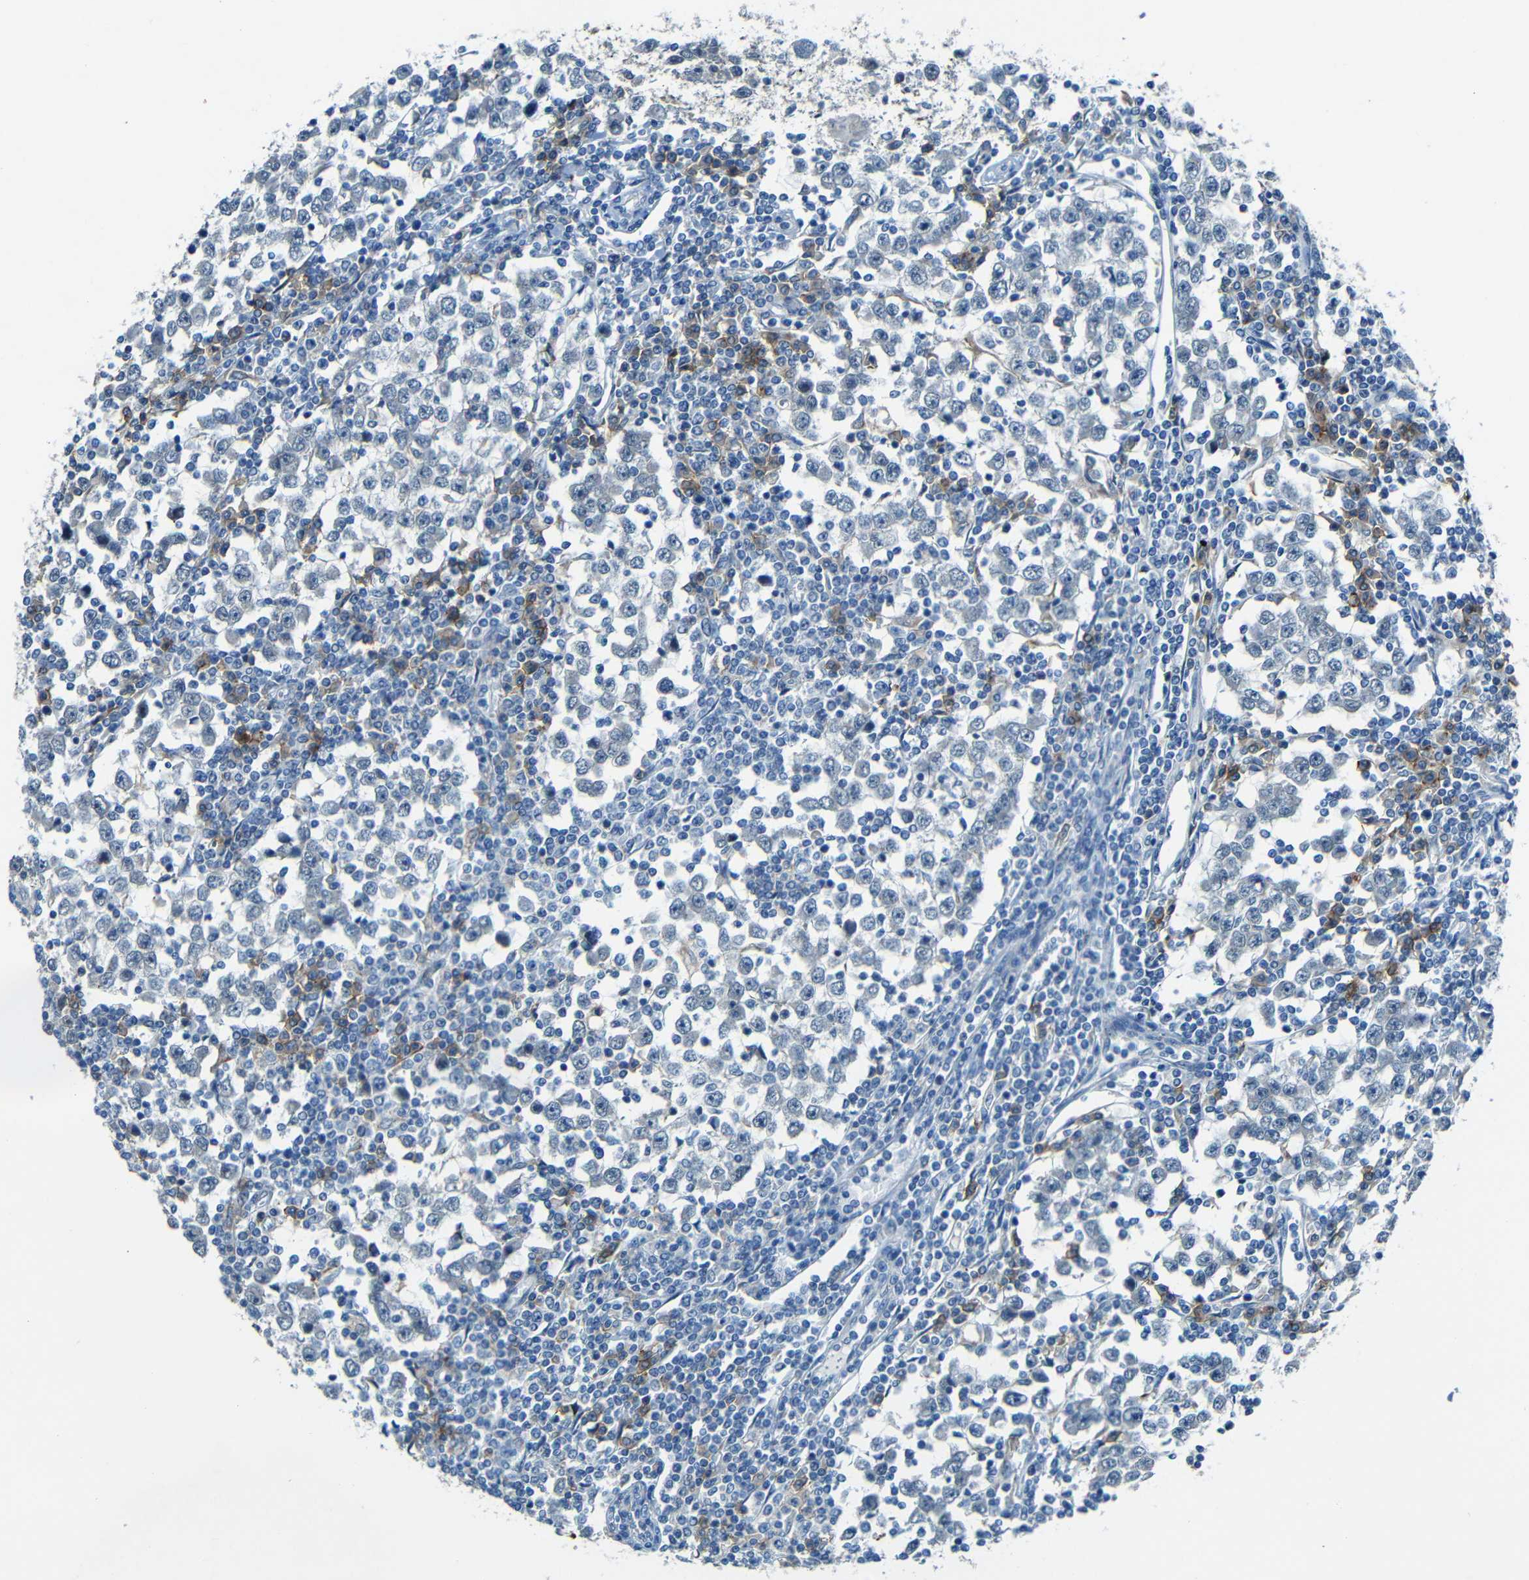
{"staining": {"intensity": "negative", "quantity": "none", "location": "none"}, "tissue": "testis cancer", "cell_type": "Tumor cells", "image_type": "cancer", "snomed": [{"axis": "morphology", "description": "Seminoma, NOS"}, {"axis": "topography", "description": "Testis"}], "caption": "The photomicrograph shows no significant expression in tumor cells of testis seminoma.", "gene": "ANKRD22", "patient": {"sex": "male", "age": 65}}